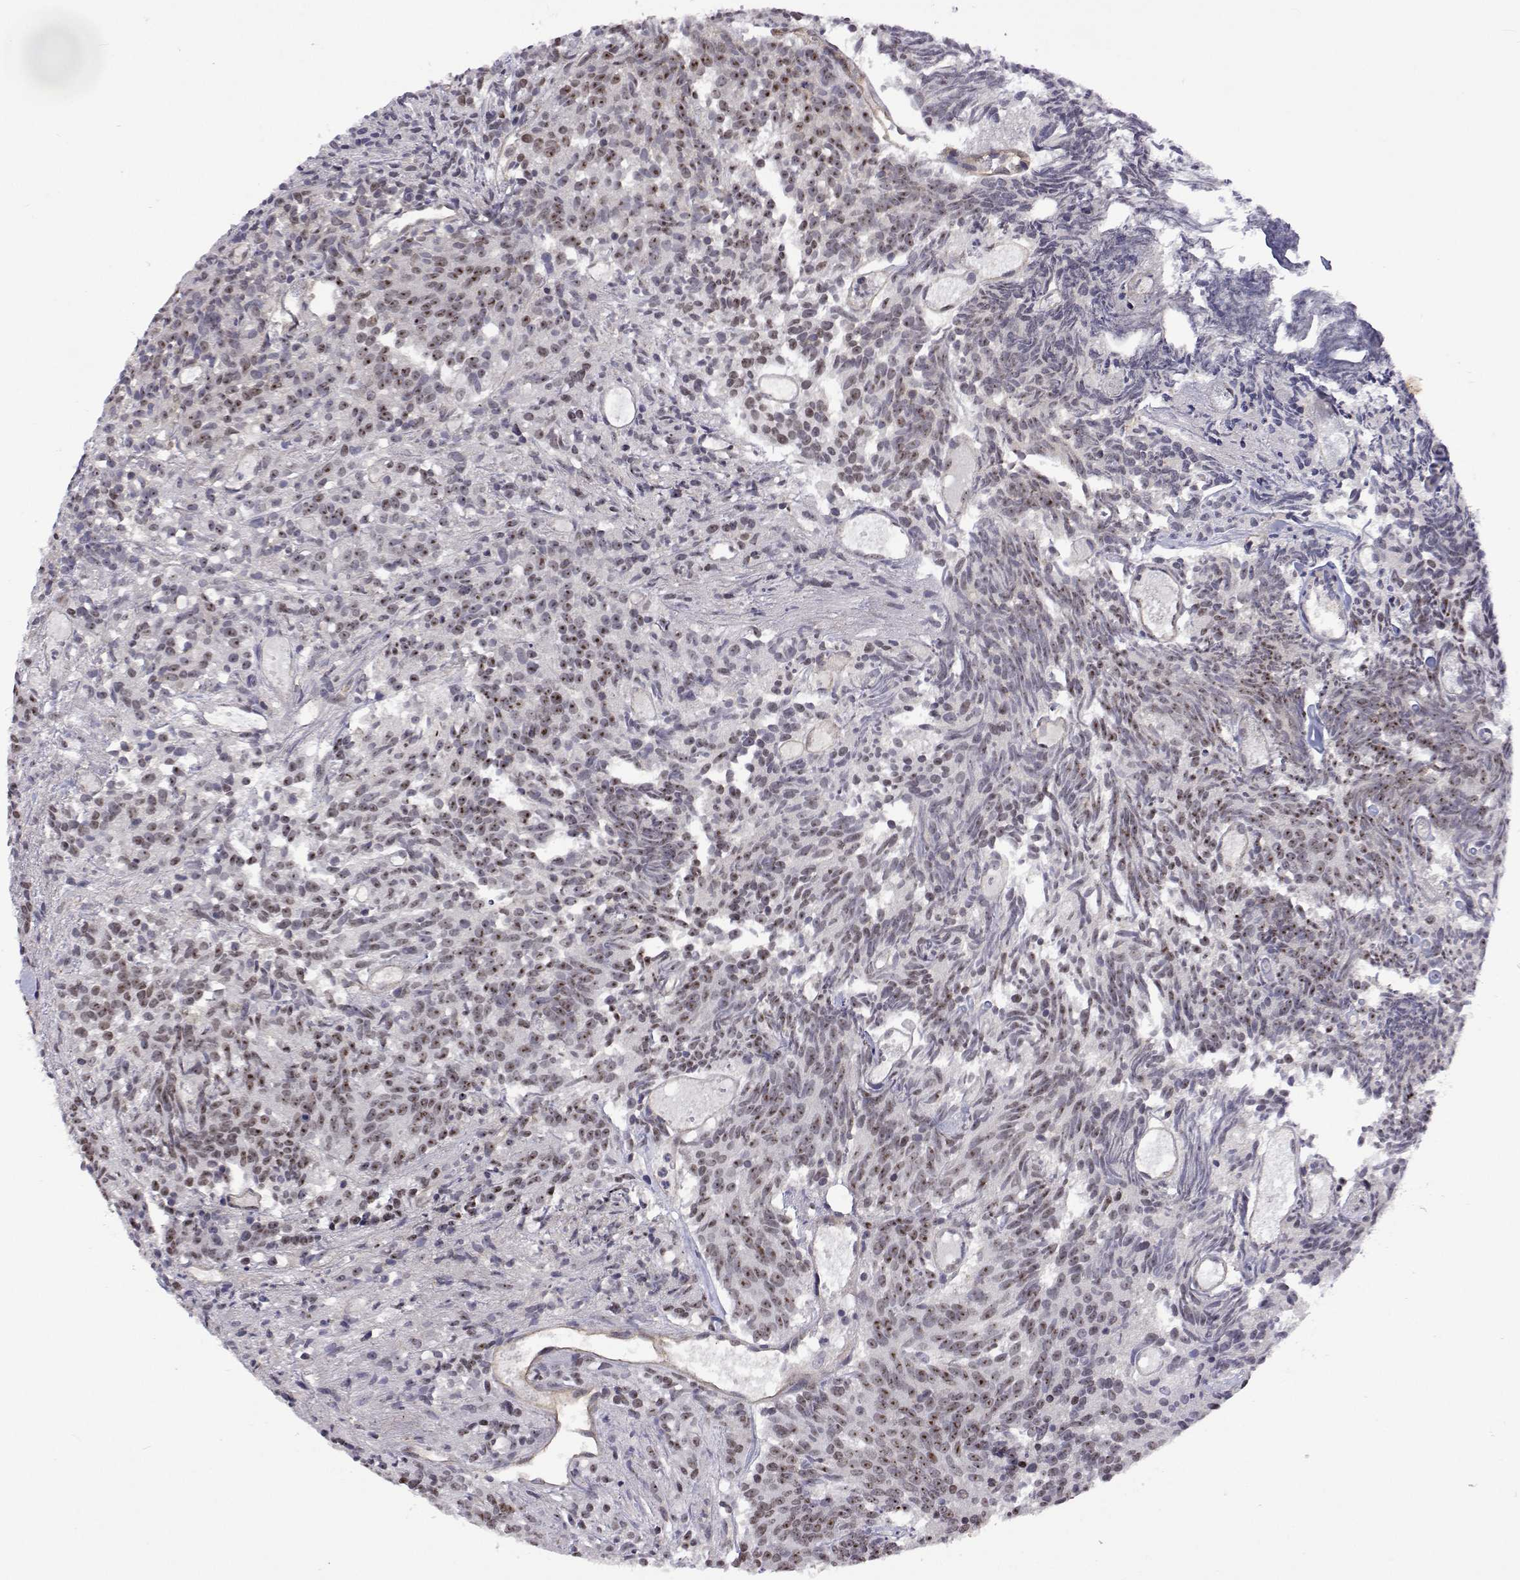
{"staining": {"intensity": "weak", "quantity": "25%-75%", "location": "nuclear"}, "tissue": "prostate cancer", "cell_type": "Tumor cells", "image_type": "cancer", "snomed": [{"axis": "morphology", "description": "Adenocarcinoma, High grade"}, {"axis": "topography", "description": "Prostate"}], "caption": "The image demonstrates a brown stain indicating the presence of a protein in the nuclear of tumor cells in prostate cancer.", "gene": "NHP2", "patient": {"sex": "male", "age": 58}}